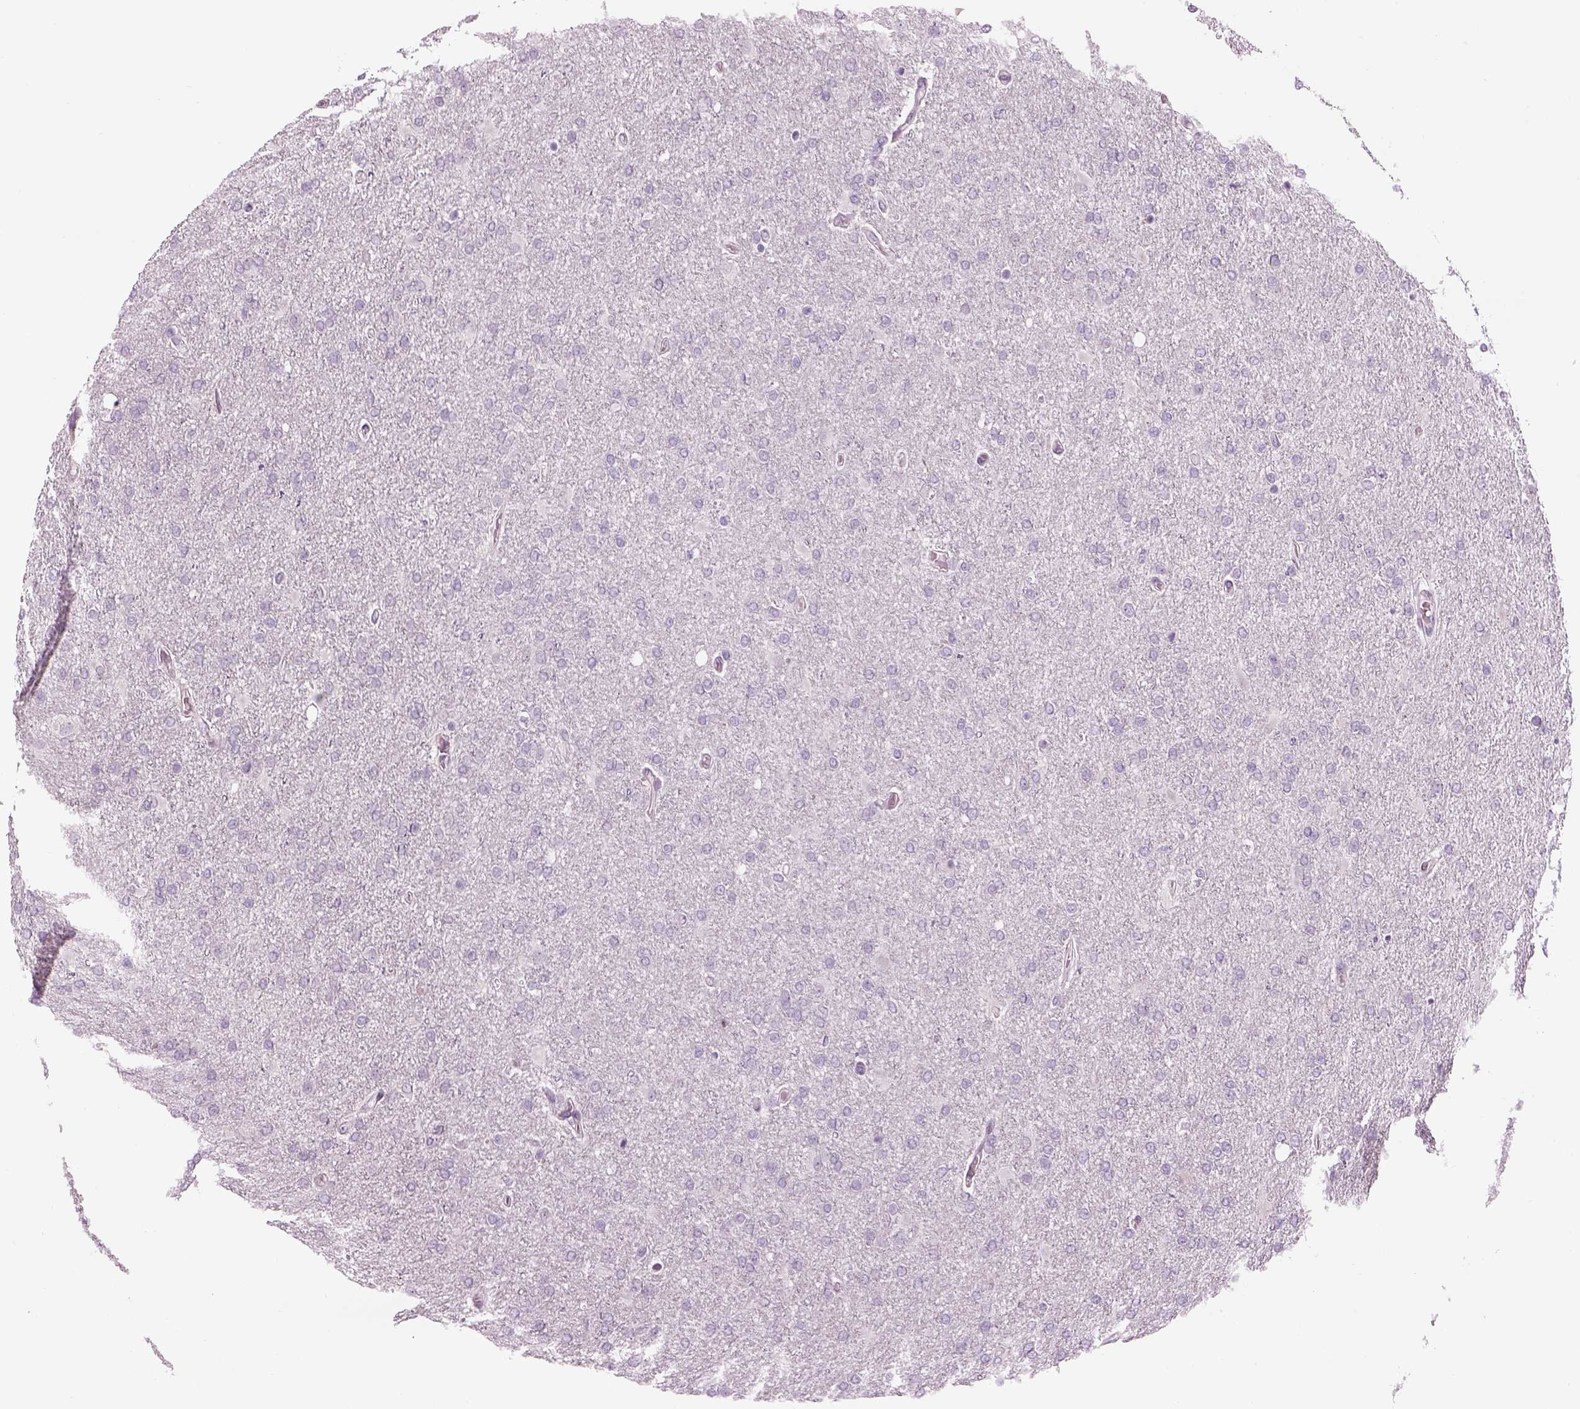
{"staining": {"intensity": "negative", "quantity": "none", "location": "none"}, "tissue": "glioma", "cell_type": "Tumor cells", "image_type": "cancer", "snomed": [{"axis": "morphology", "description": "Glioma, malignant, High grade"}, {"axis": "topography", "description": "Cerebral cortex"}], "caption": "An image of human high-grade glioma (malignant) is negative for staining in tumor cells.", "gene": "LRRIQ3", "patient": {"sex": "male", "age": 70}}